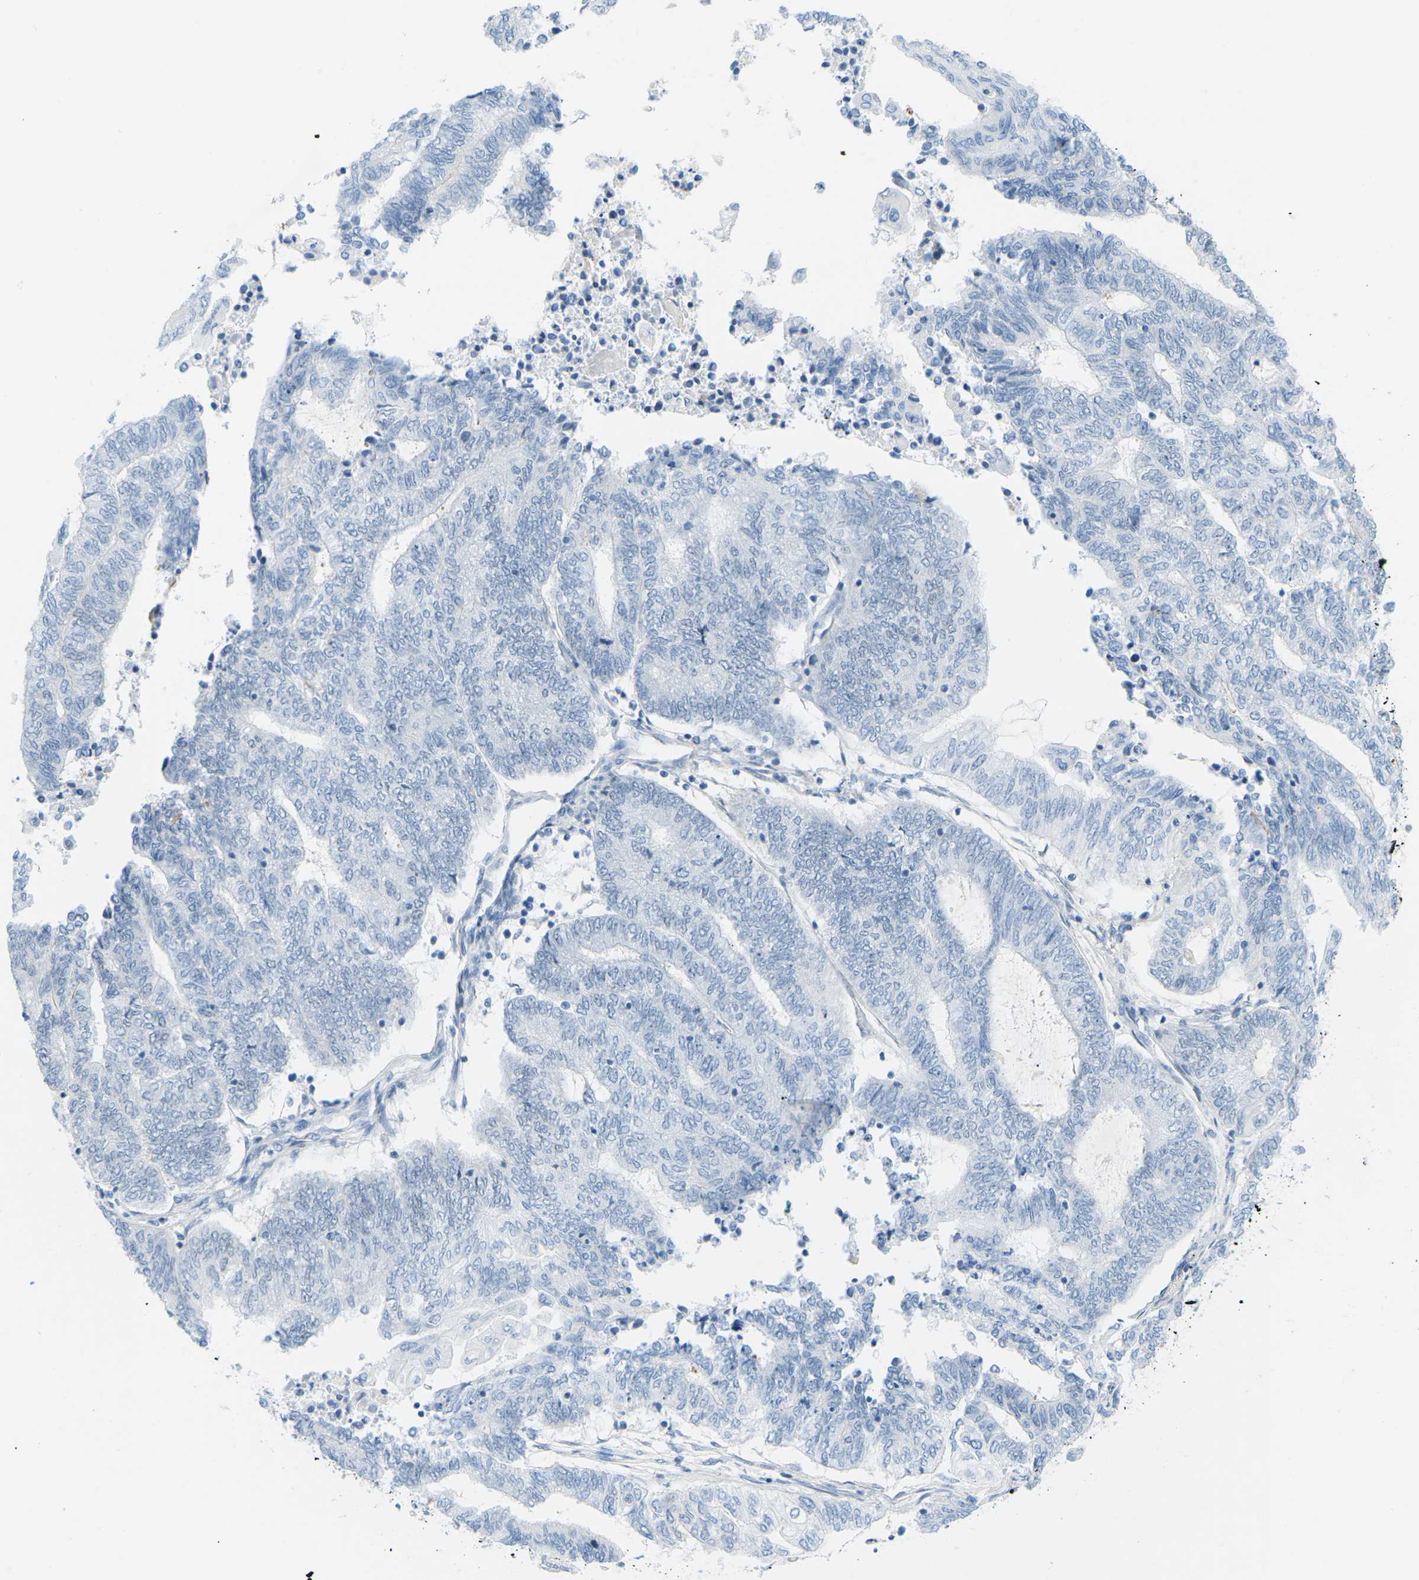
{"staining": {"intensity": "negative", "quantity": "none", "location": "none"}, "tissue": "endometrial cancer", "cell_type": "Tumor cells", "image_type": "cancer", "snomed": [{"axis": "morphology", "description": "Adenocarcinoma, NOS"}, {"axis": "topography", "description": "Uterus"}, {"axis": "topography", "description": "Endometrium"}], "caption": "Endometrial cancer (adenocarcinoma) was stained to show a protein in brown. There is no significant staining in tumor cells. (DAB (3,3'-diaminobenzidine) immunohistochemistry, high magnification).", "gene": "HLTF", "patient": {"sex": "female", "age": 70}}